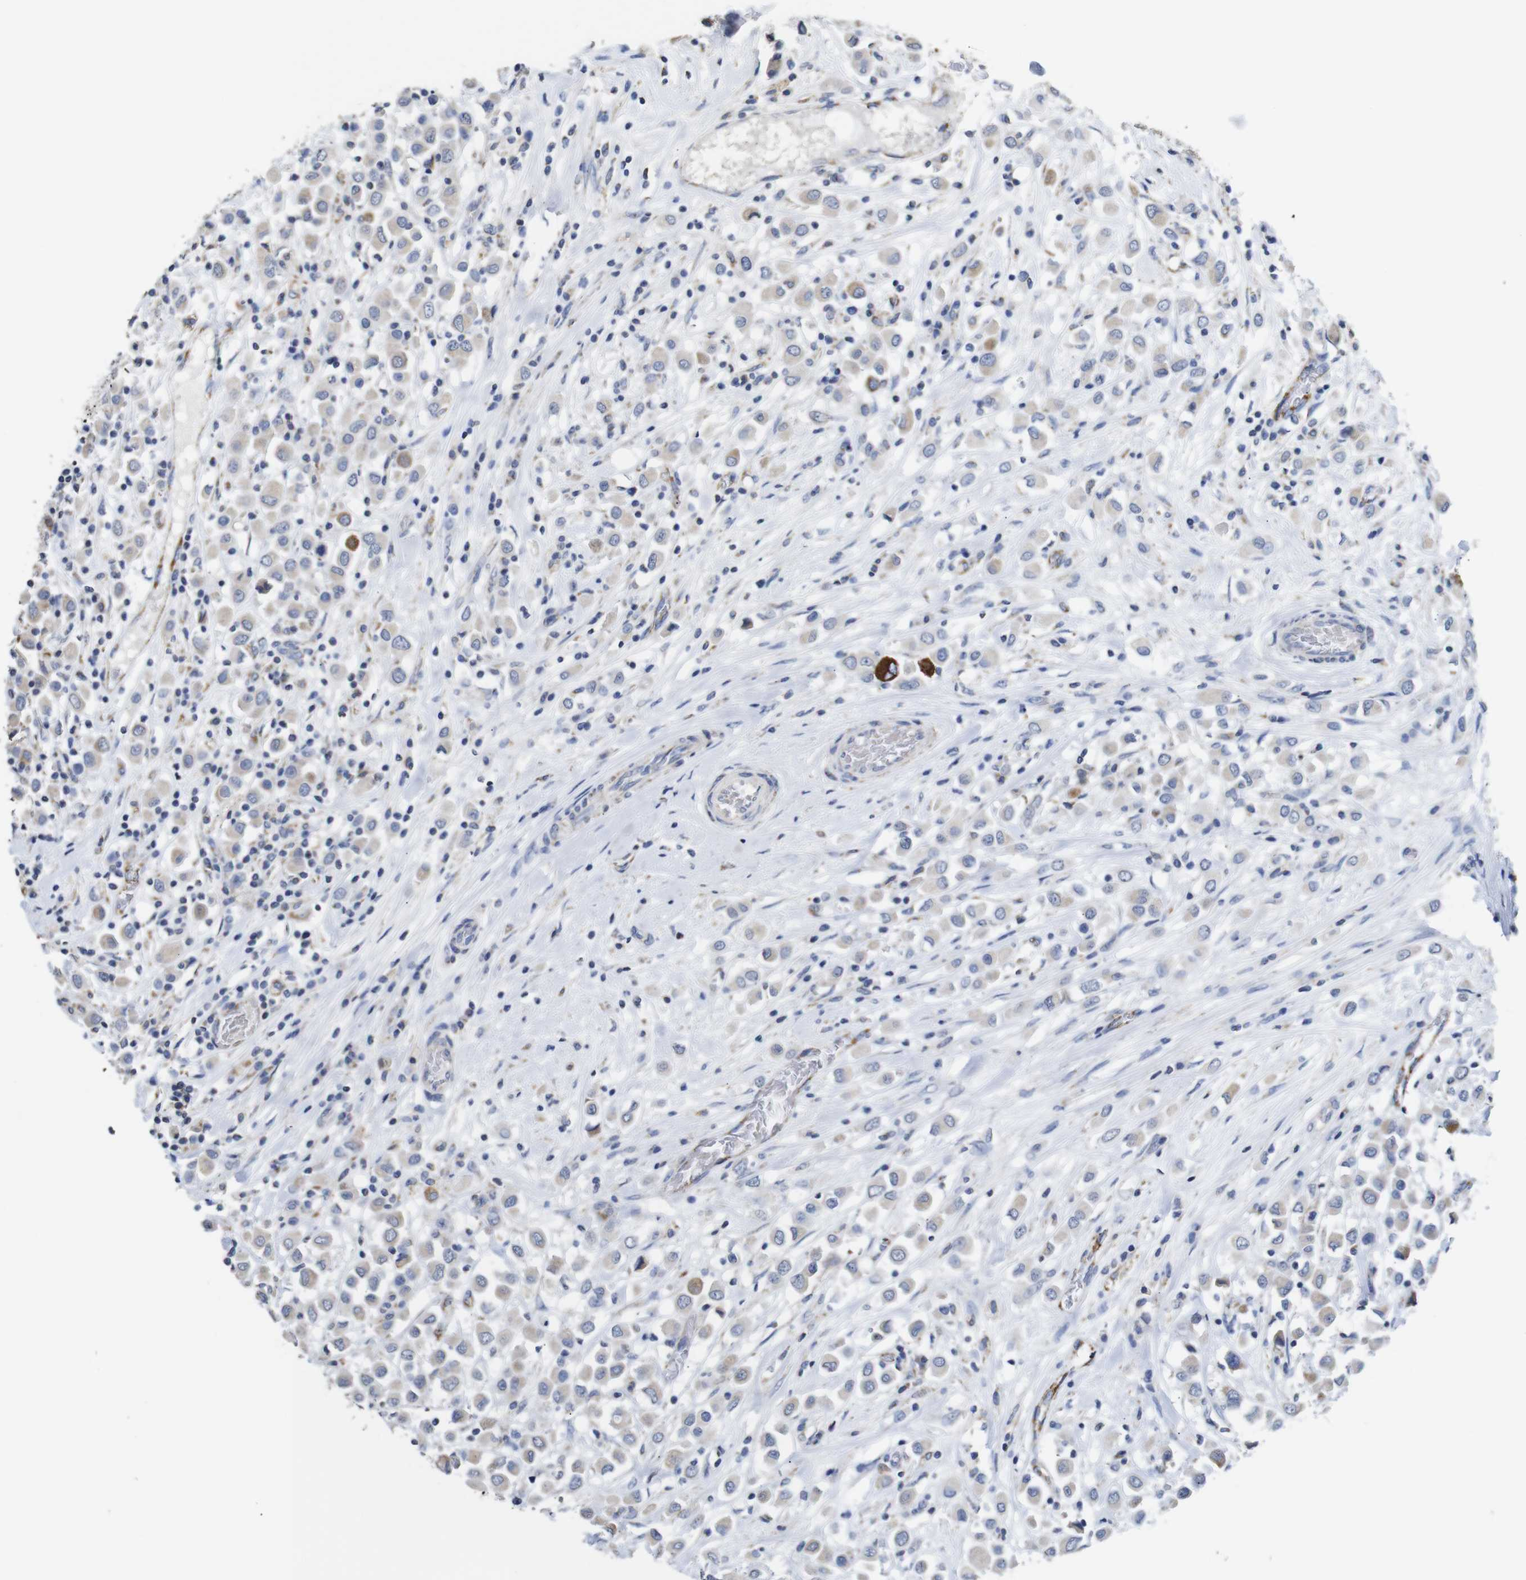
{"staining": {"intensity": "weak", "quantity": ">75%", "location": "cytoplasmic/membranous"}, "tissue": "breast cancer", "cell_type": "Tumor cells", "image_type": "cancer", "snomed": [{"axis": "morphology", "description": "Duct carcinoma"}, {"axis": "topography", "description": "Breast"}], "caption": "This is an image of immunohistochemistry staining of breast intraductal carcinoma, which shows weak positivity in the cytoplasmic/membranous of tumor cells.", "gene": "MAOA", "patient": {"sex": "female", "age": 61}}